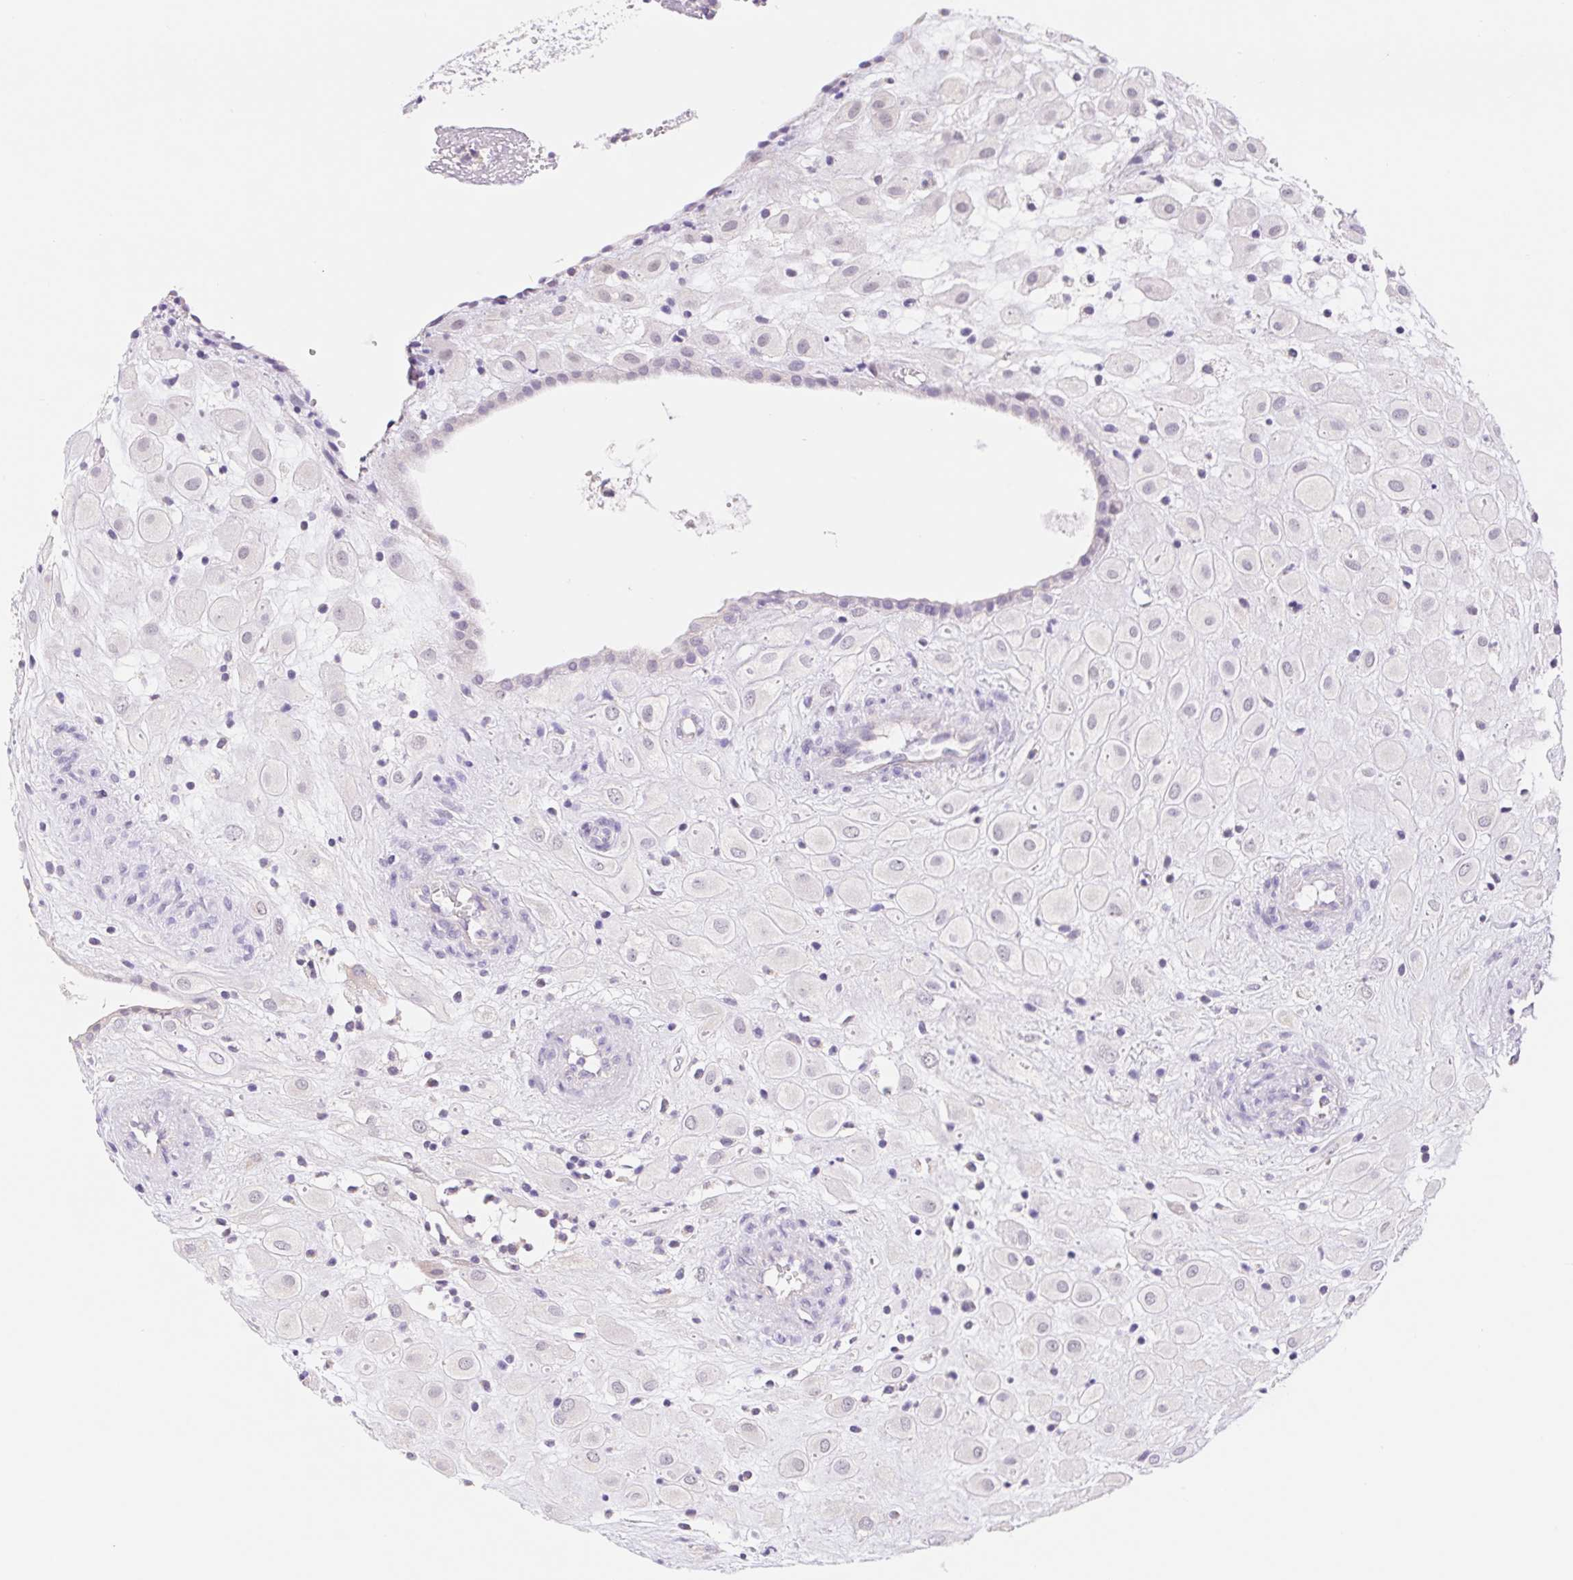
{"staining": {"intensity": "negative", "quantity": "none", "location": "none"}, "tissue": "placenta", "cell_type": "Decidual cells", "image_type": "normal", "snomed": [{"axis": "morphology", "description": "Normal tissue, NOS"}, {"axis": "topography", "description": "Placenta"}], "caption": "A high-resolution micrograph shows immunohistochemistry (IHC) staining of normal placenta, which reveals no significant expression in decidual cells.", "gene": "FKBP6", "patient": {"sex": "female", "age": 24}}